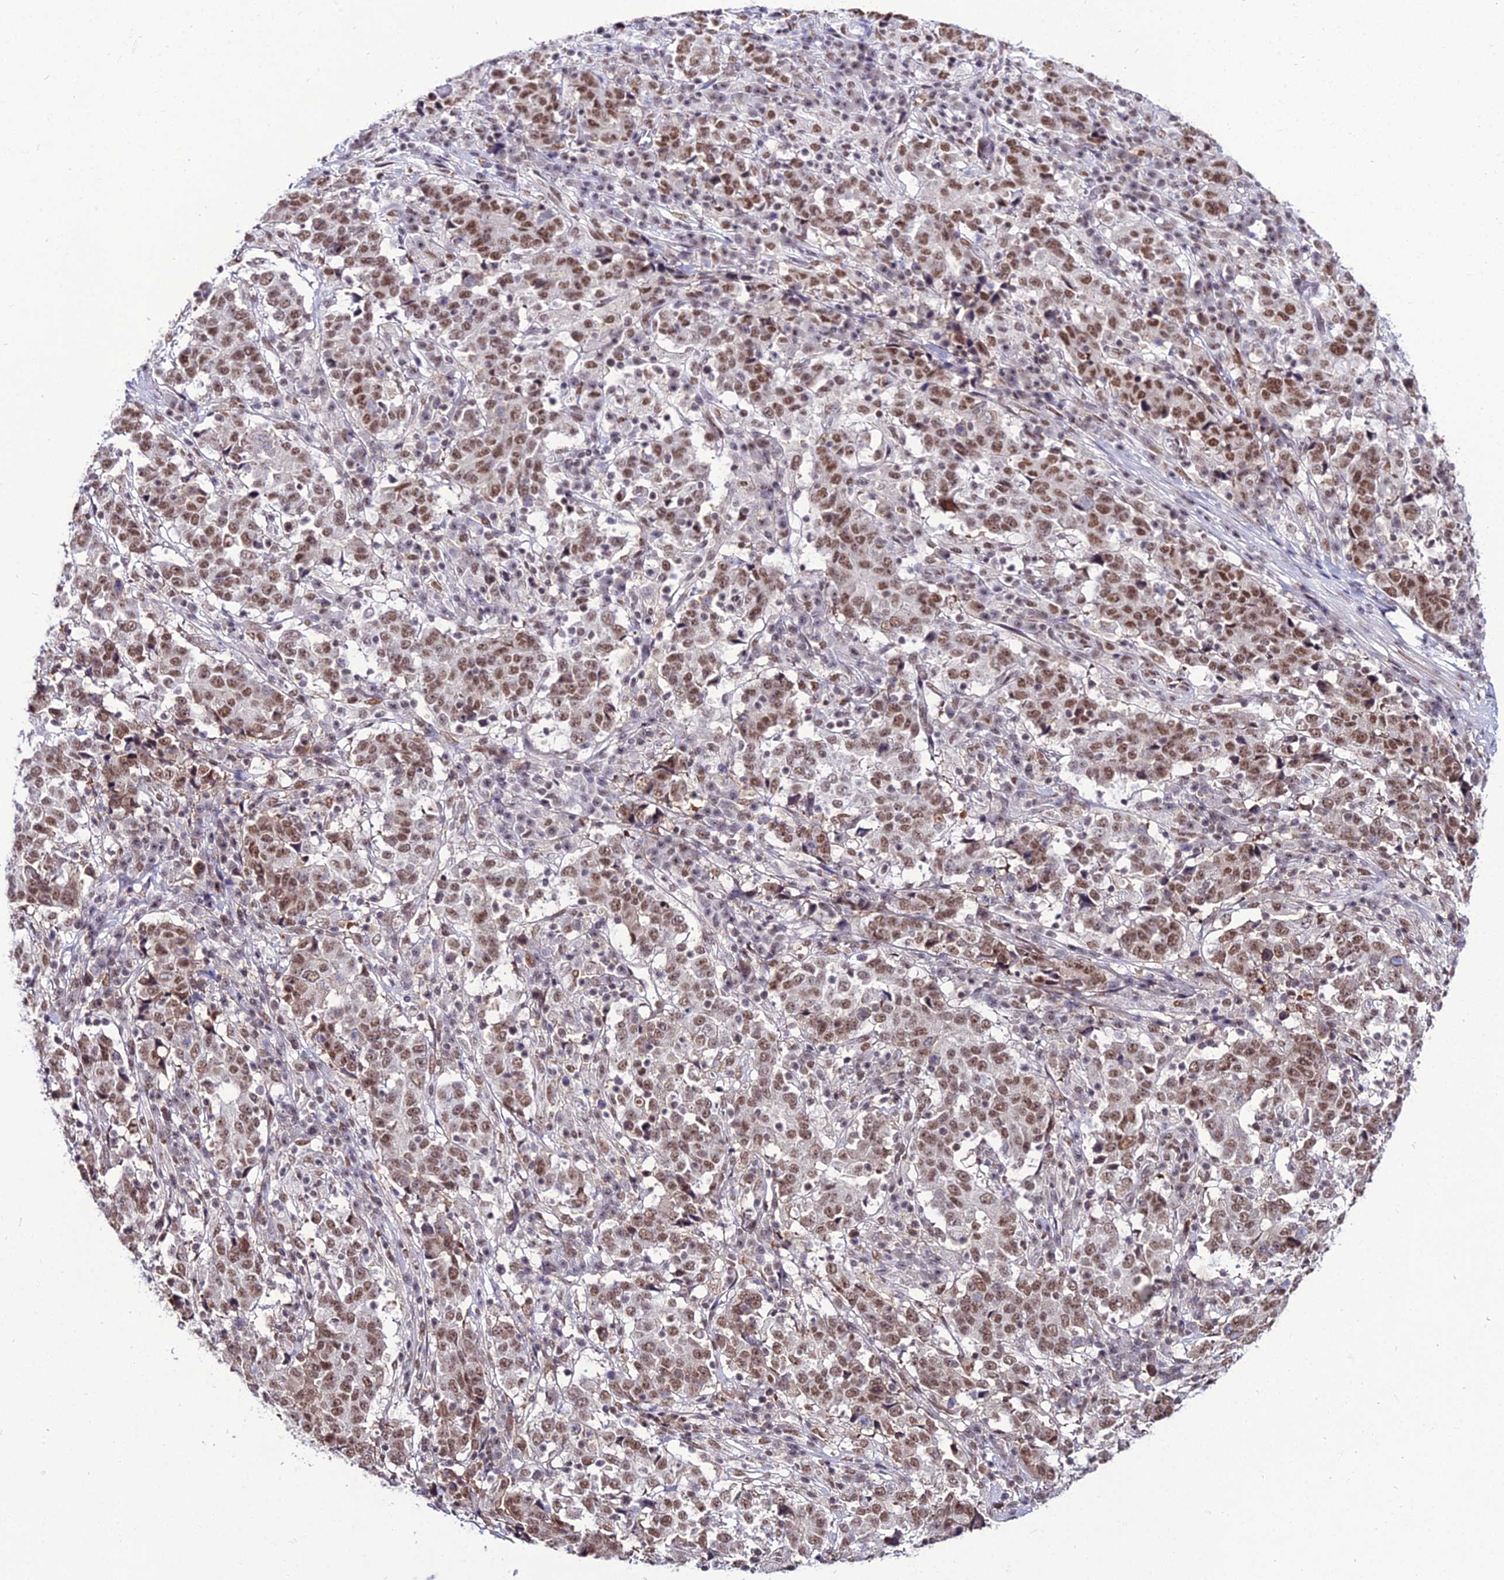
{"staining": {"intensity": "moderate", "quantity": ">75%", "location": "nuclear"}, "tissue": "stomach cancer", "cell_type": "Tumor cells", "image_type": "cancer", "snomed": [{"axis": "morphology", "description": "Adenocarcinoma, NOS"}, {"axis": "topography", "description": "Stomach"}], "caption": "DAB immunohistochemical staining of stomach cancer (adenocarcinoma) displays moderate nuclear protein expression in about >75% of tumor cells.", "gene": "RBM12", "patient": {"sex": "male", "age": 59}}